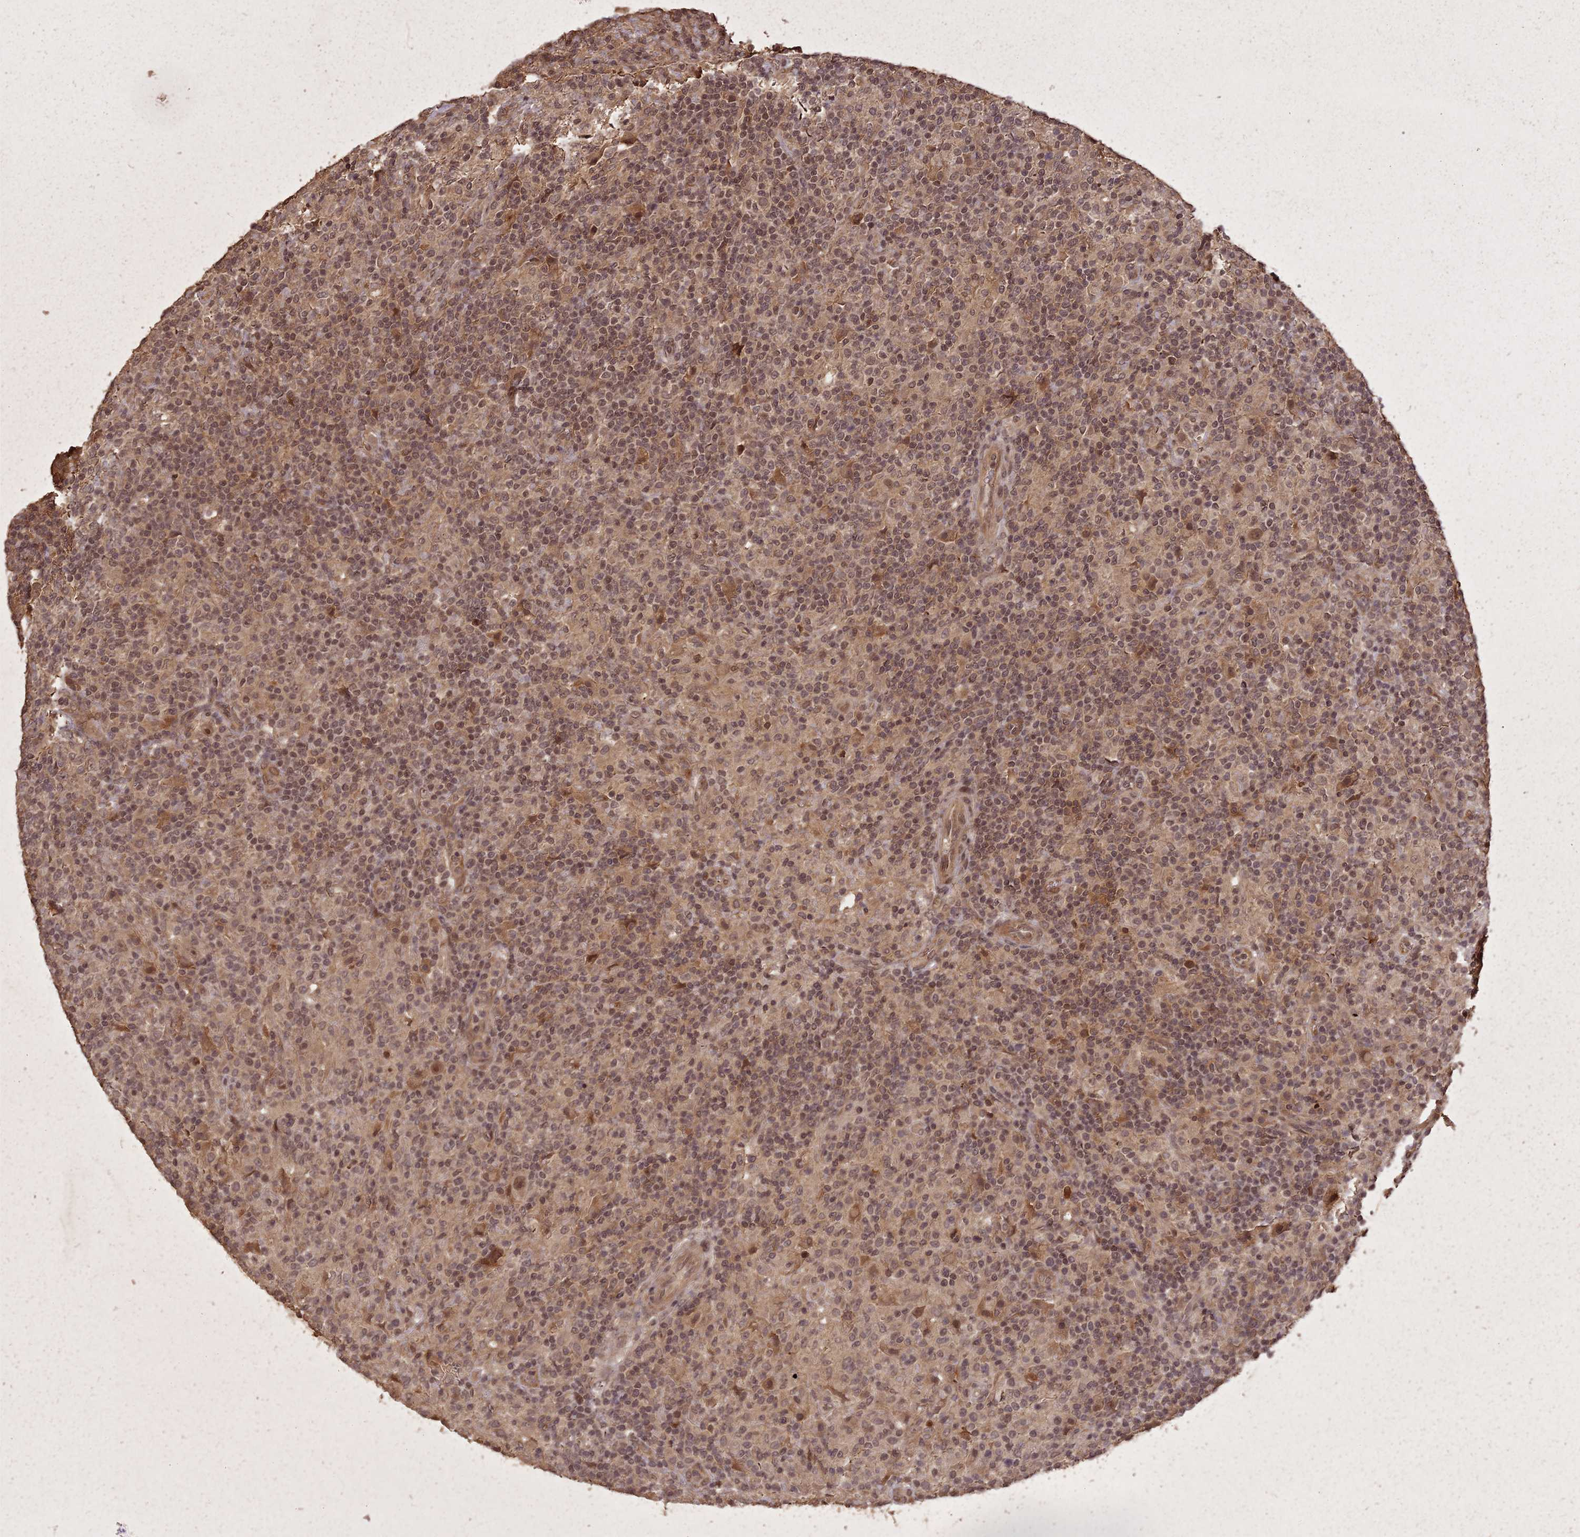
{"staining": {"intensity": "weak", "quantity": ">75%", "location": "nuclear"}, "tissue": "lymphoma", "cell_type": "Tumor cells", "image_type": "cancer", "snomed": [{"axis": "morphology", "description": "Hodgkin's disease, NOS"}, {"axis": "topography", "description": "Lymph node"}], "caption": "Protein expression by IHC exhibits weak nuclear positivity in about >75% of tumor cells in lymphoma.", "gene": "LIN37", "patient": {"sex": "male", "age": 70}}